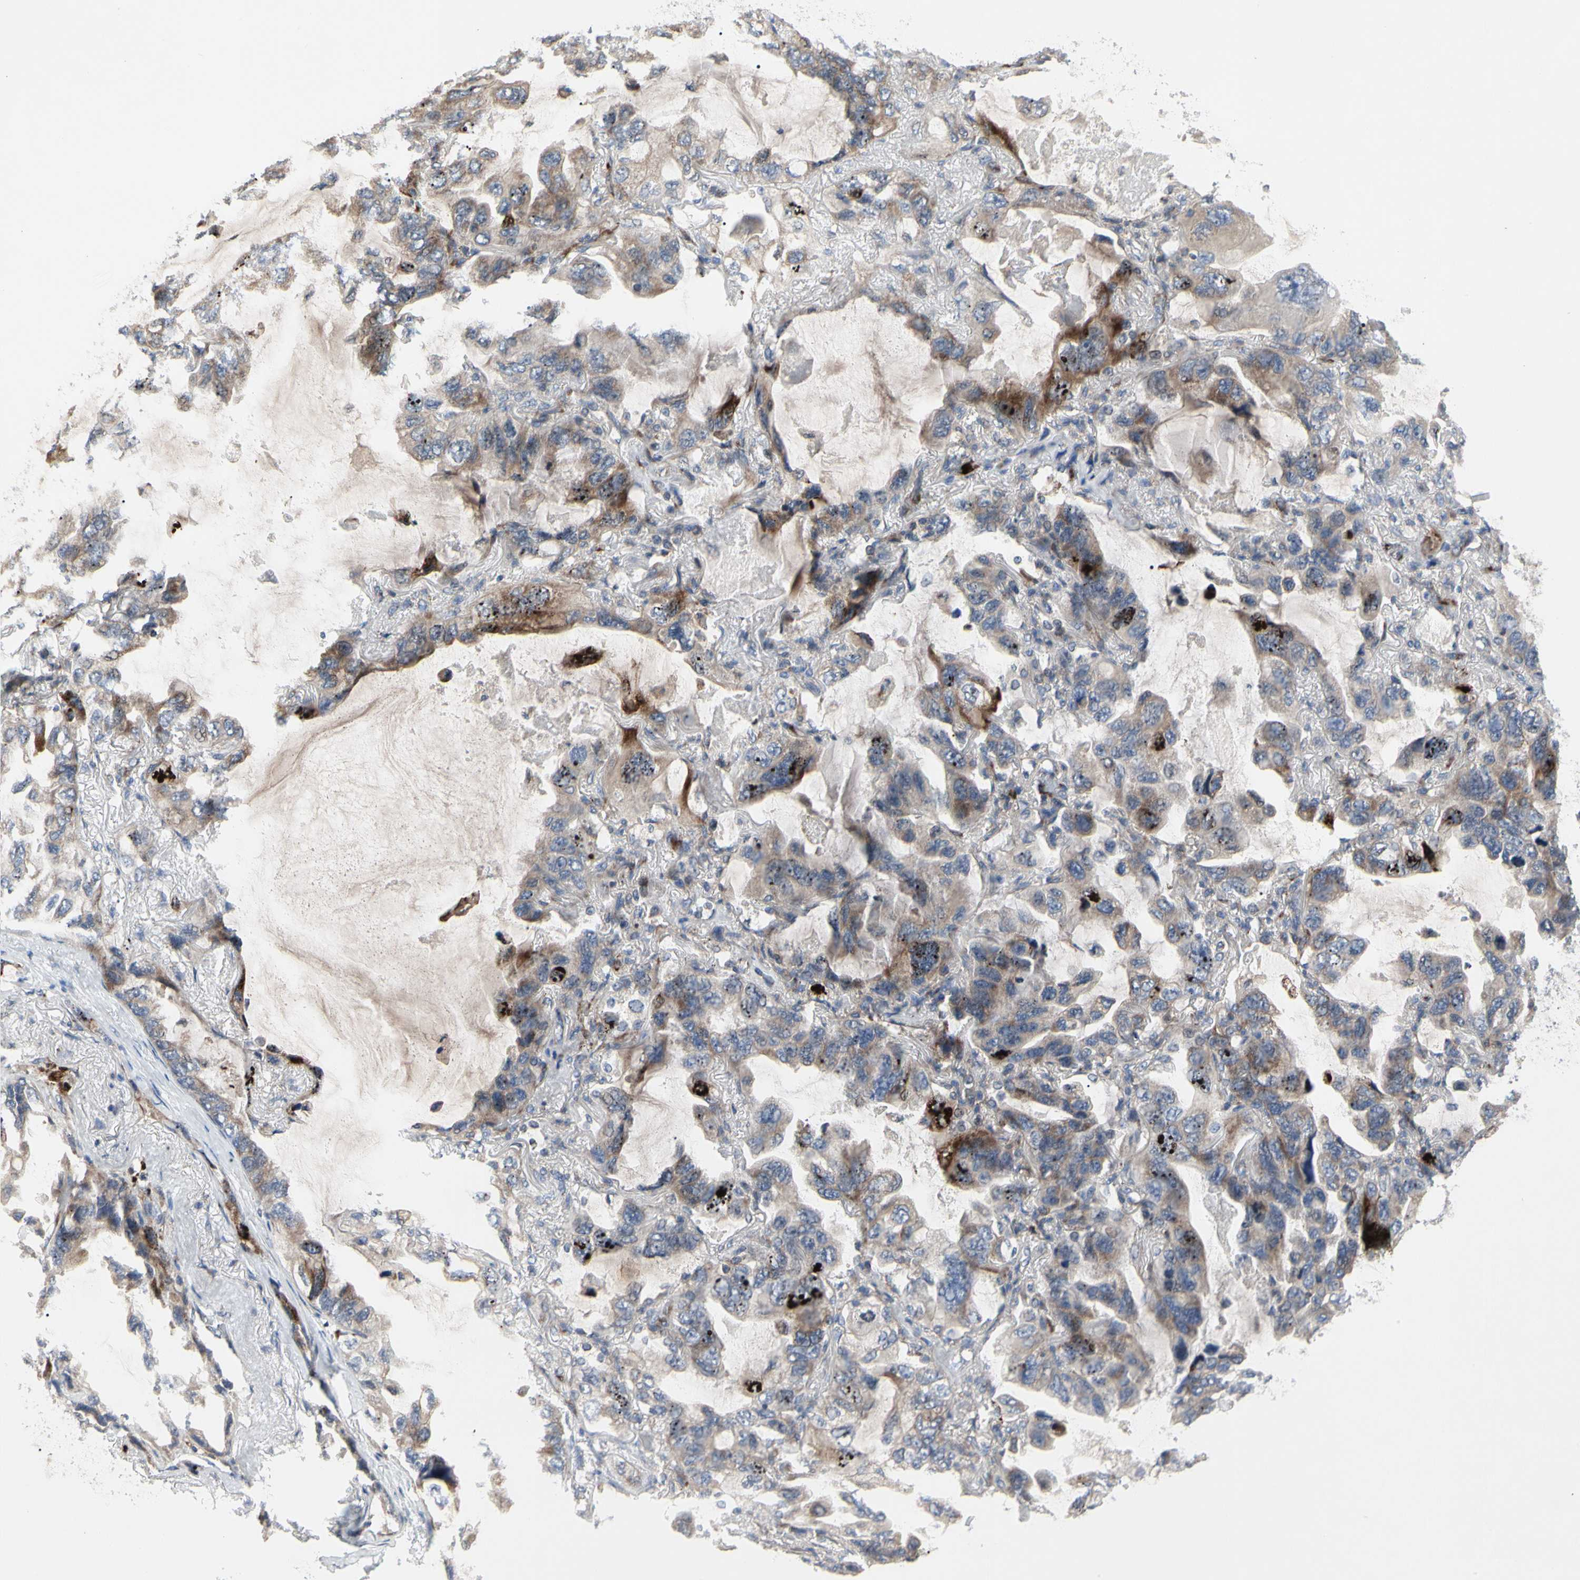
{"staining": {"intensity": "weak", "quantity": ">75%", "location": "cytoplasmic/membranous"}, "tissue": "lung cancer", "cell_type": "Tumor cells", "image_type": "cancer", "snomed": [{"axis": "morphology", "description": "Squamous cell carcinoma, NOS"}, {"axis": "topography", "description": "Lung"}], "caption": "Protein staining of lung cancer tissue exhibits weak cytoplasmic/membranous staining in approximately >75% of tumor cells.", "gene": "MMEL1", "patient": {"sex": "female", "age": 73}}